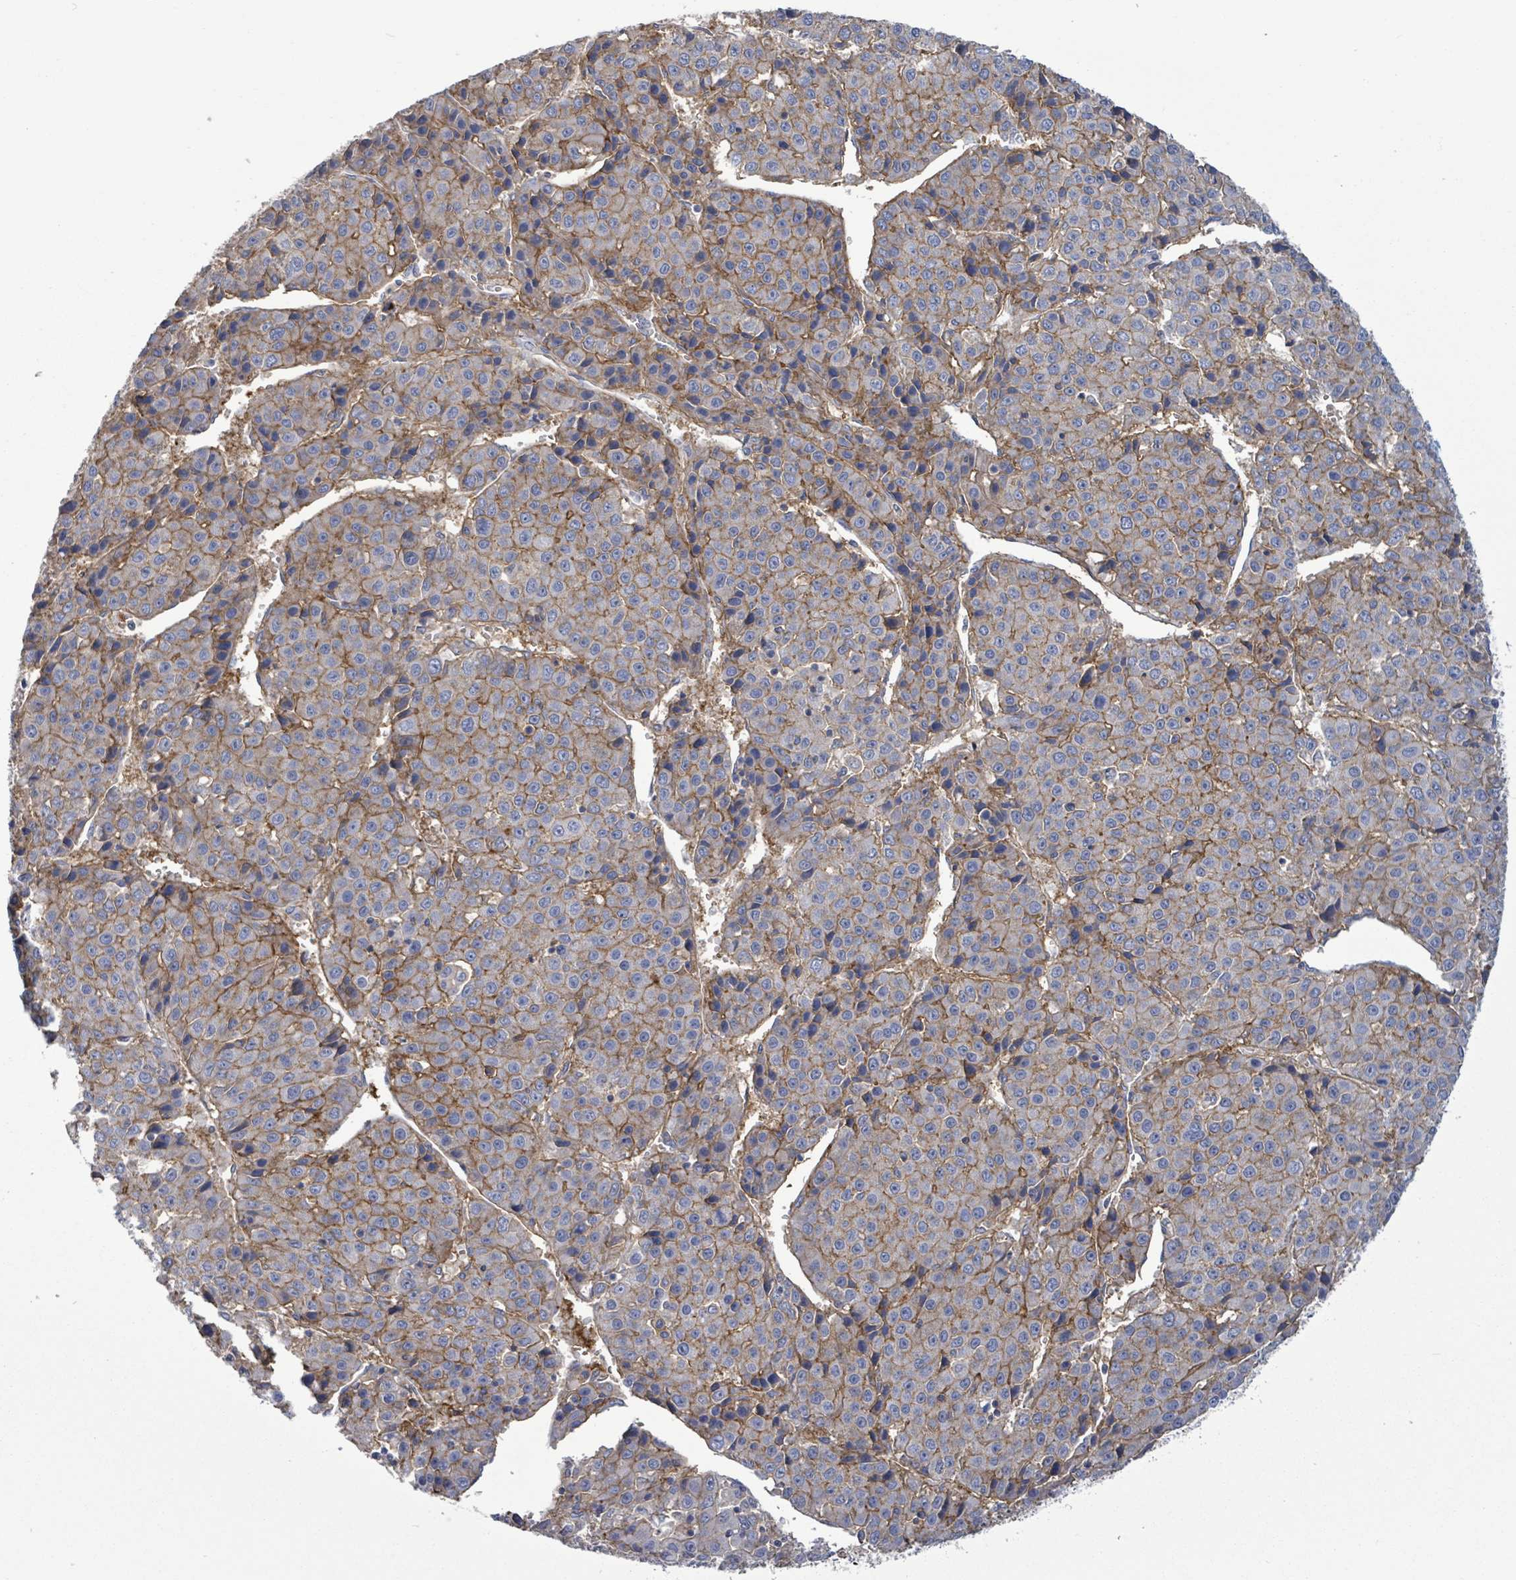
{"staining": {"intensity": "moderate", "quantity": "25%-75%", "location": "cytoplasmic/membranous"}, "tissue": "liver cancer", "cell_type": "Tumor cells", "image_type": "cancer", "snomed": [{"axis": "morphology", "description": "Carcinoma, Hepatocellular, NOS"}, {"axis": "topography", "description": "Liver"}], "caption": "High-magnification brightfield microscopy of liver hepatocellular carcinoma stained with DAB (3,3'-diaminobenzidine) (brown) and counterstained with hematoxylin (blue). tumor cells exhibit moderate cytoplasmic/membranous expression is identified in about25%-75% of cells.", "gene": "BSG", "patient": {"sex": "female", "age": 53}}